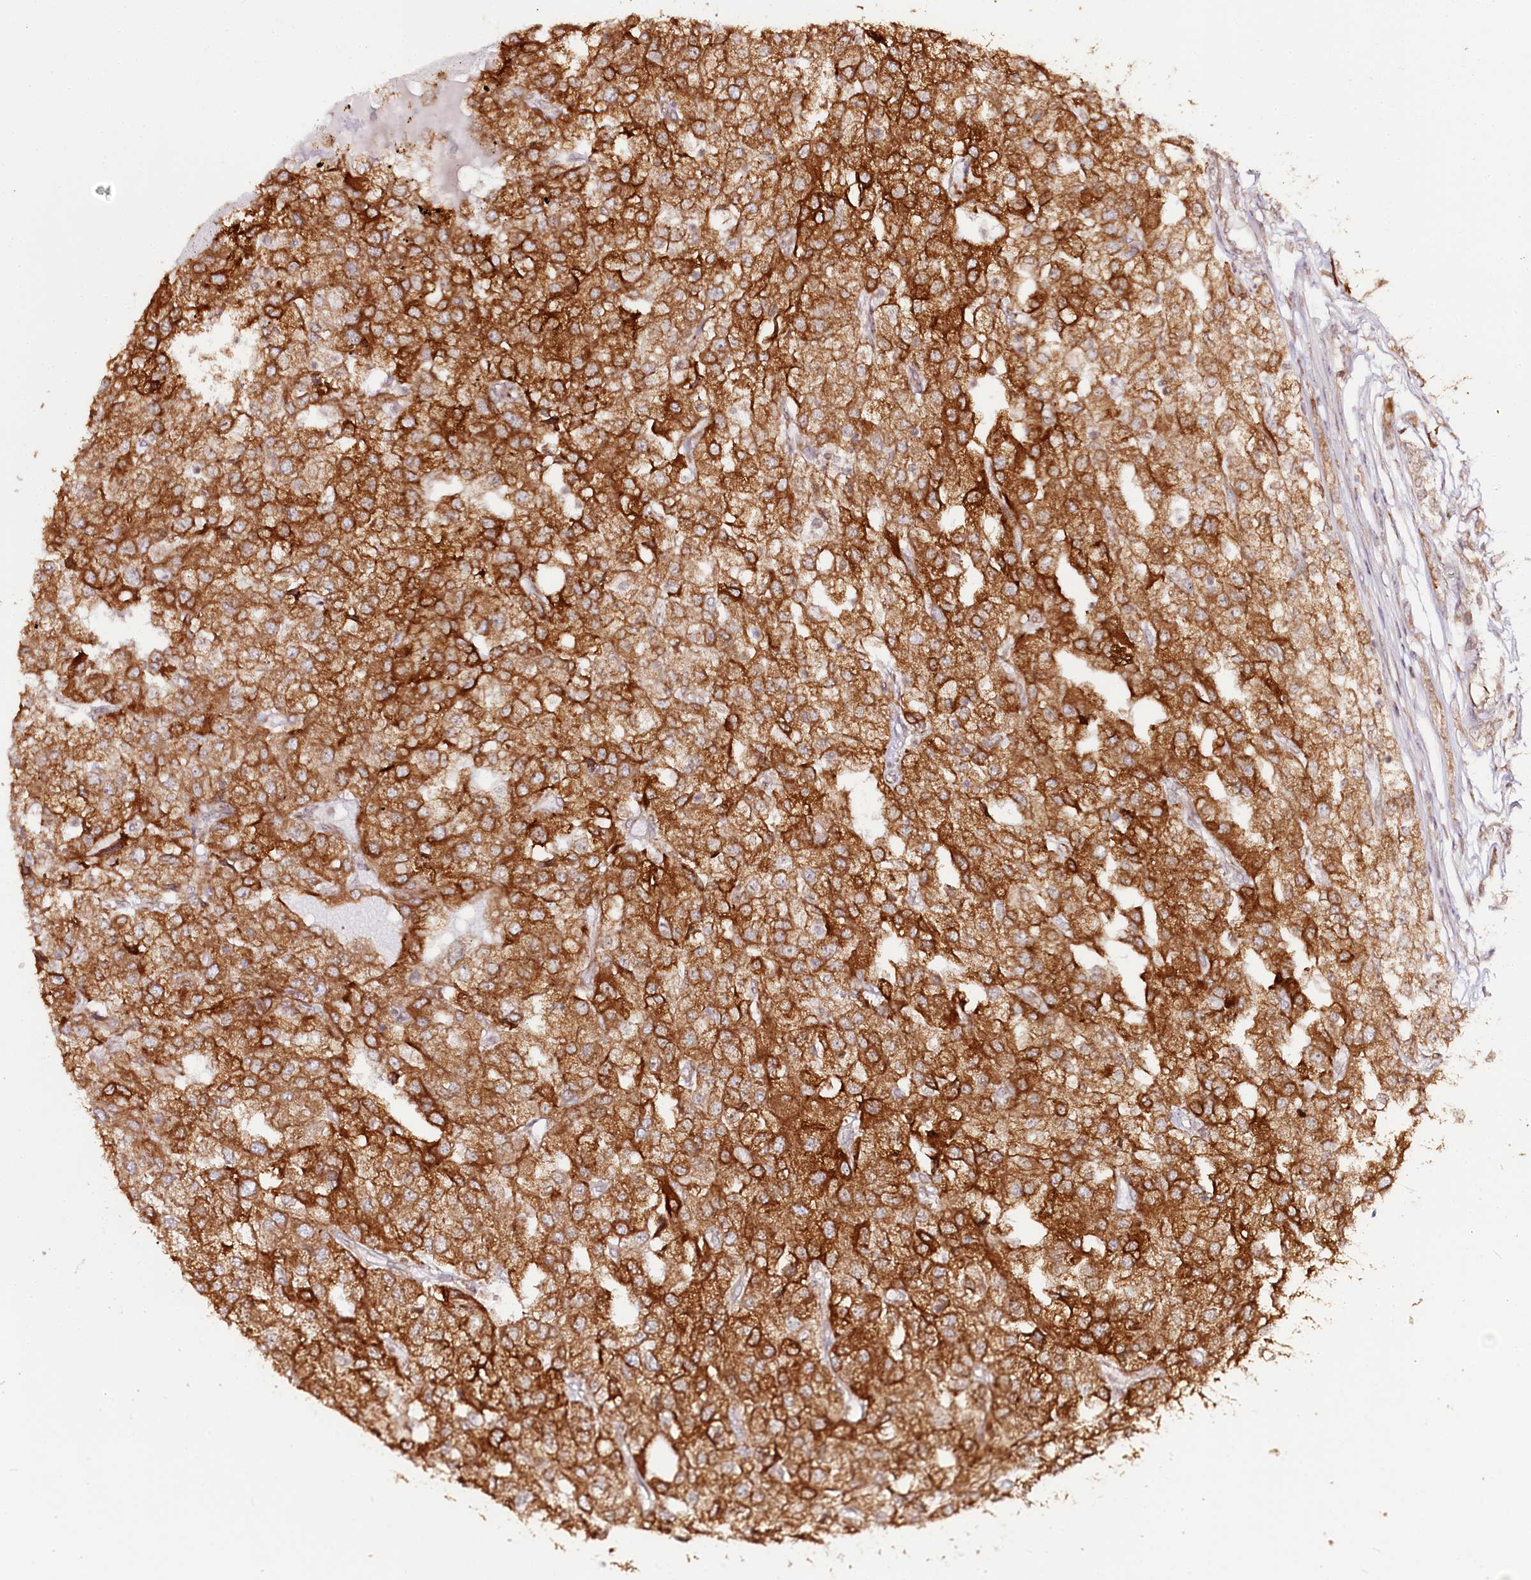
{"staining": {"intensity": "strong", "quantity": ">75%", "location": "cytoplasmic/membranous"}, "tissue": "renal cancer", "cell_type": "Tumor cells", "image_type": "cancer", "snomed": [{"axis": "morphology", "description": "Adenocarcinoma, NOS"}, {"axis": "topography", "description": "Kidney"}], "caption": "Renal cancer stained with immunohistochemistry (IHC) shows strong cytoplasmic/membranous expression in approximately >75% of tumor cells.", "gene": "ENSG00000144785", "patient": {"sex": "female", "age": 54}}